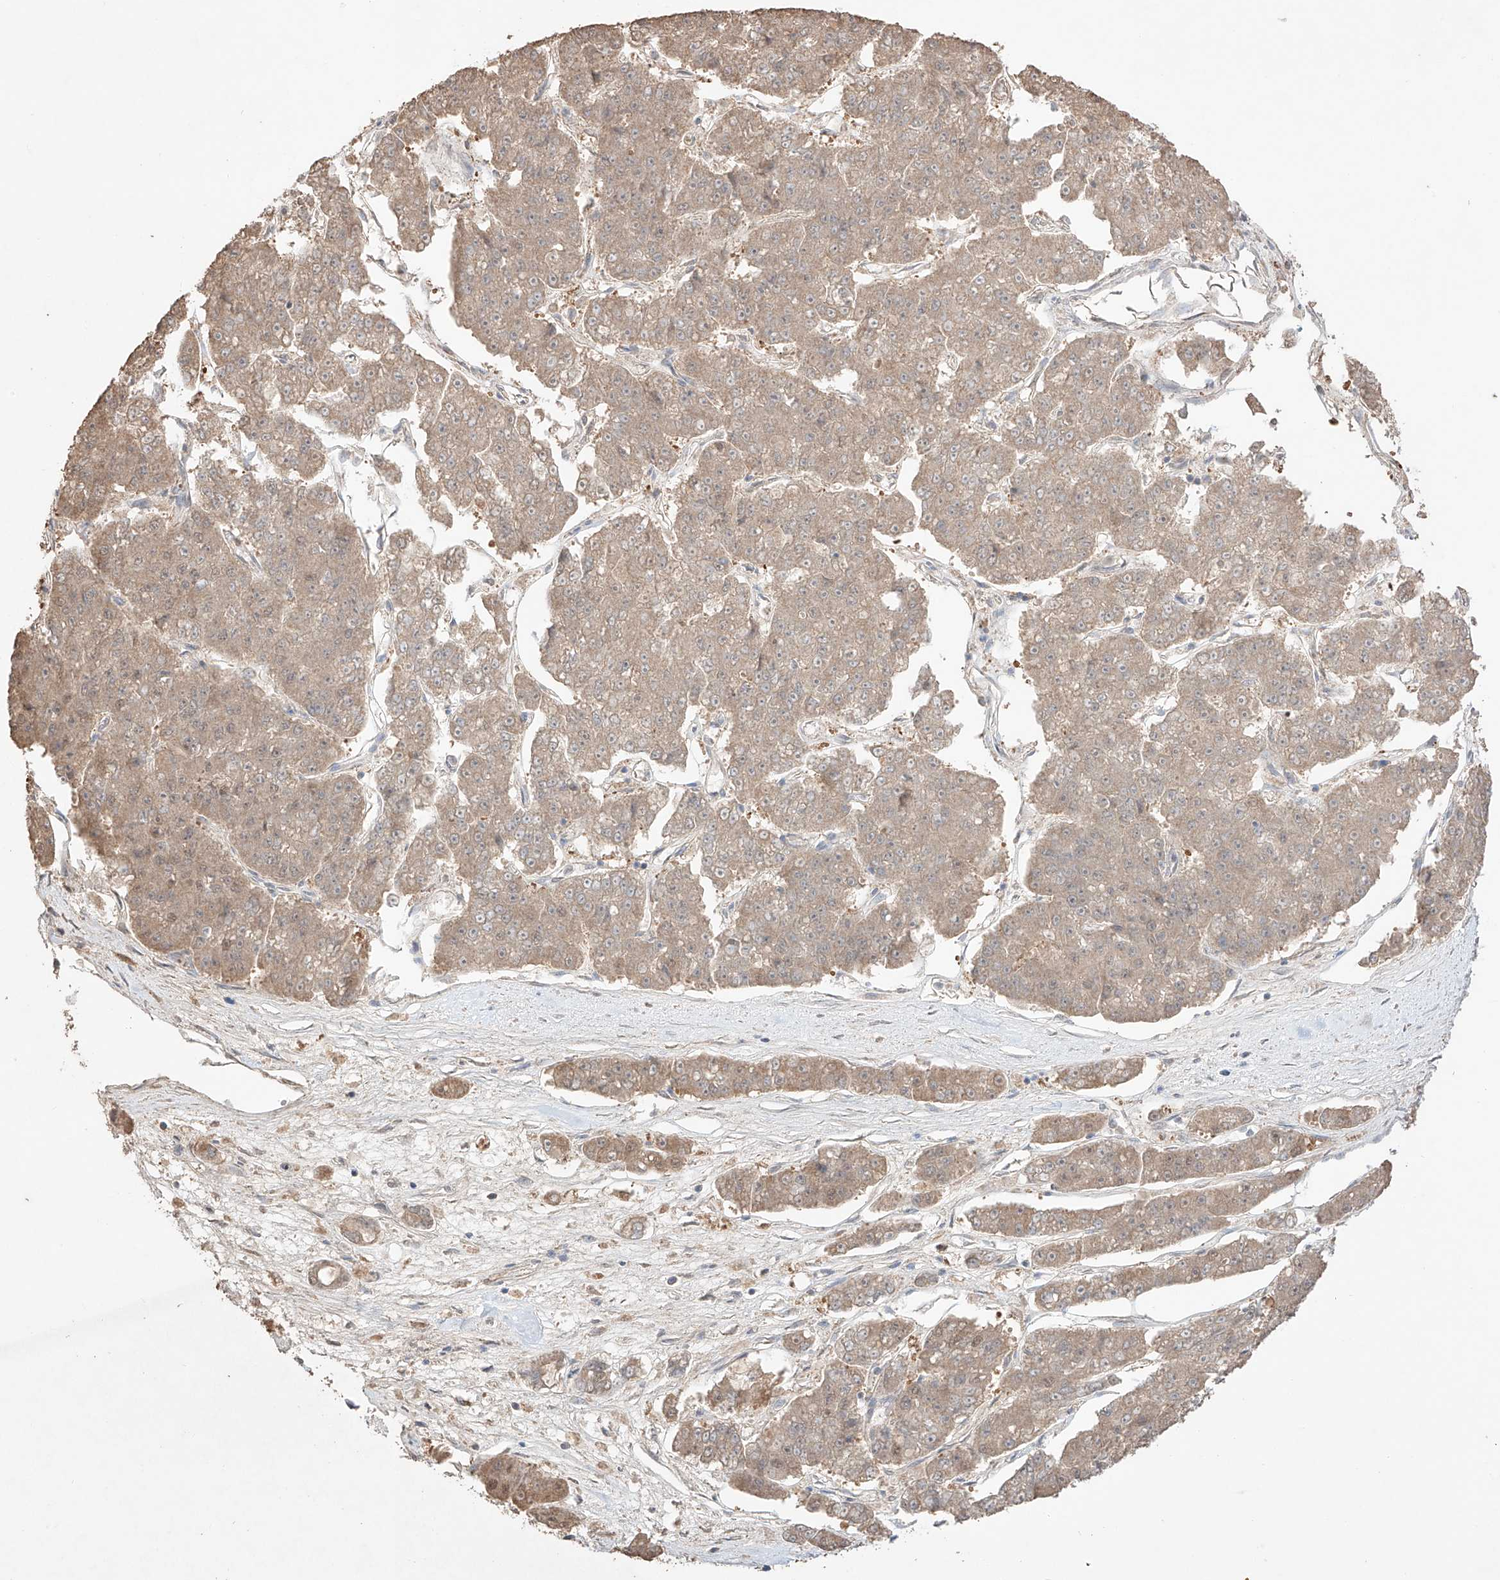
{"staining": {"intensity": "weak", "quantity": ">75%", "location": "cytoplasmic/membranous"}, "tissue": "pancreatic cancer", "cell_type": "Tumor cells", "image_type": "cancer", "snomed": [{"axis": "morphology", "description": "Adenocarcinoma, NOS"}, {"axis": "topography", "description": "Pancreas"}], "caption": "There is low levels of weak cytoplasmic/membranous positivity in tumor cells of adenocarcinoma (pancreatic), as demonstrated by immunohistochemical staining (brown color).", "gene": "APIP", "patient": {"sex": "male", "age": 50}}